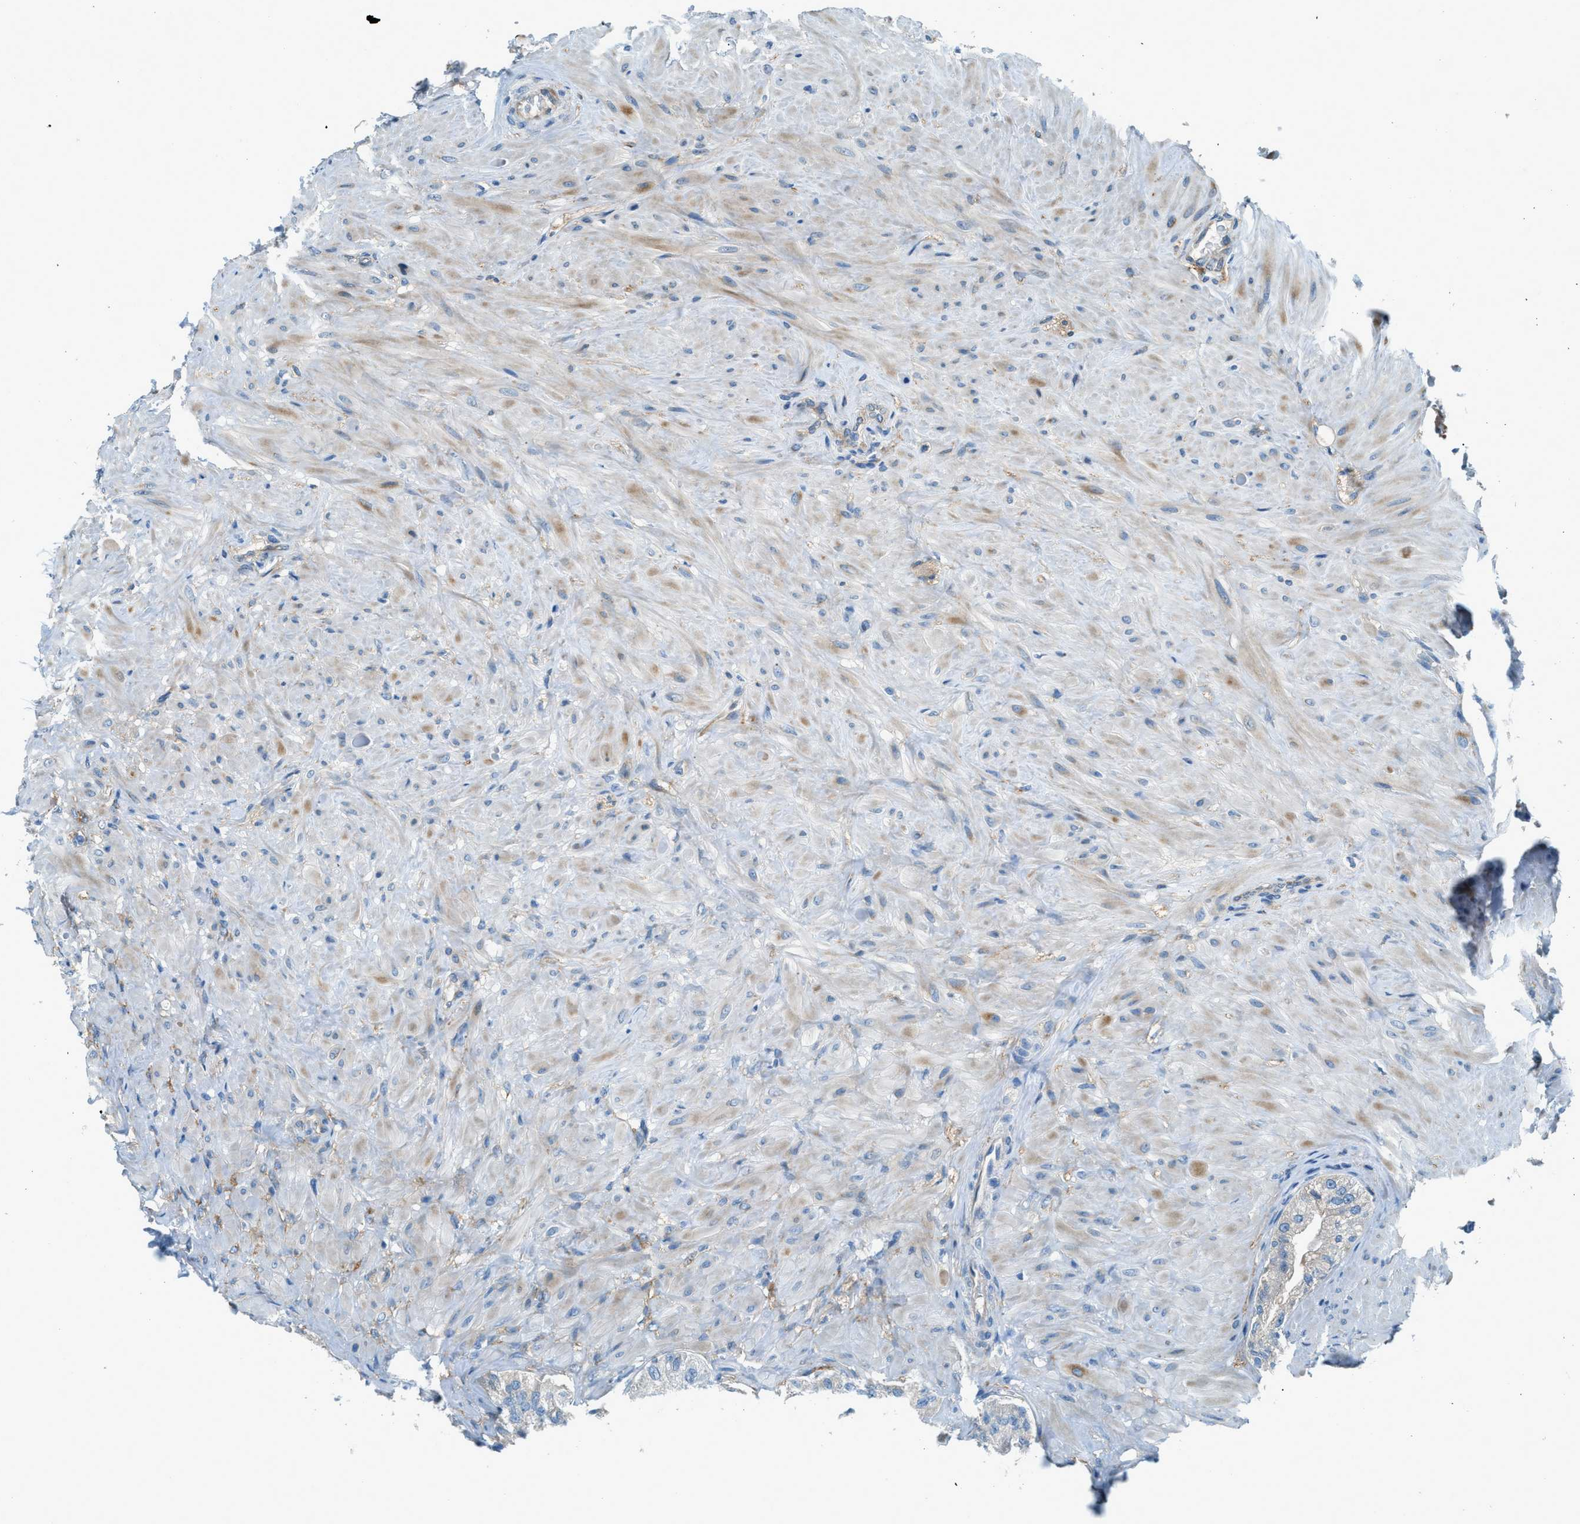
{"staining": {"intensity": "weak", "quantity": "<25%", "location": "cytoplasmic/membranous"}, "tissue": "seminal vesicle", "cell_type": "Glandular cells", "image_type": "normal", "snomed": [{"axis": "morphology", "description": "Normal tissue, NOS"}, {"axis": "topography", "description": "Seminal veicle"}], "caption": "High magnification brightfield microscopy of normal seminal vesicle stained with DAB (brown) and counterstained with hematoxylin (blue): glandular cells show no significant positivity. The staining was performed using DAB to visualize the protein expression in brown, while the nuclei were stained in blue with hematoxylin (Magnification: 20x).", "gene": "ZNF367", "patient": {"sex": "male", "age": 68}}